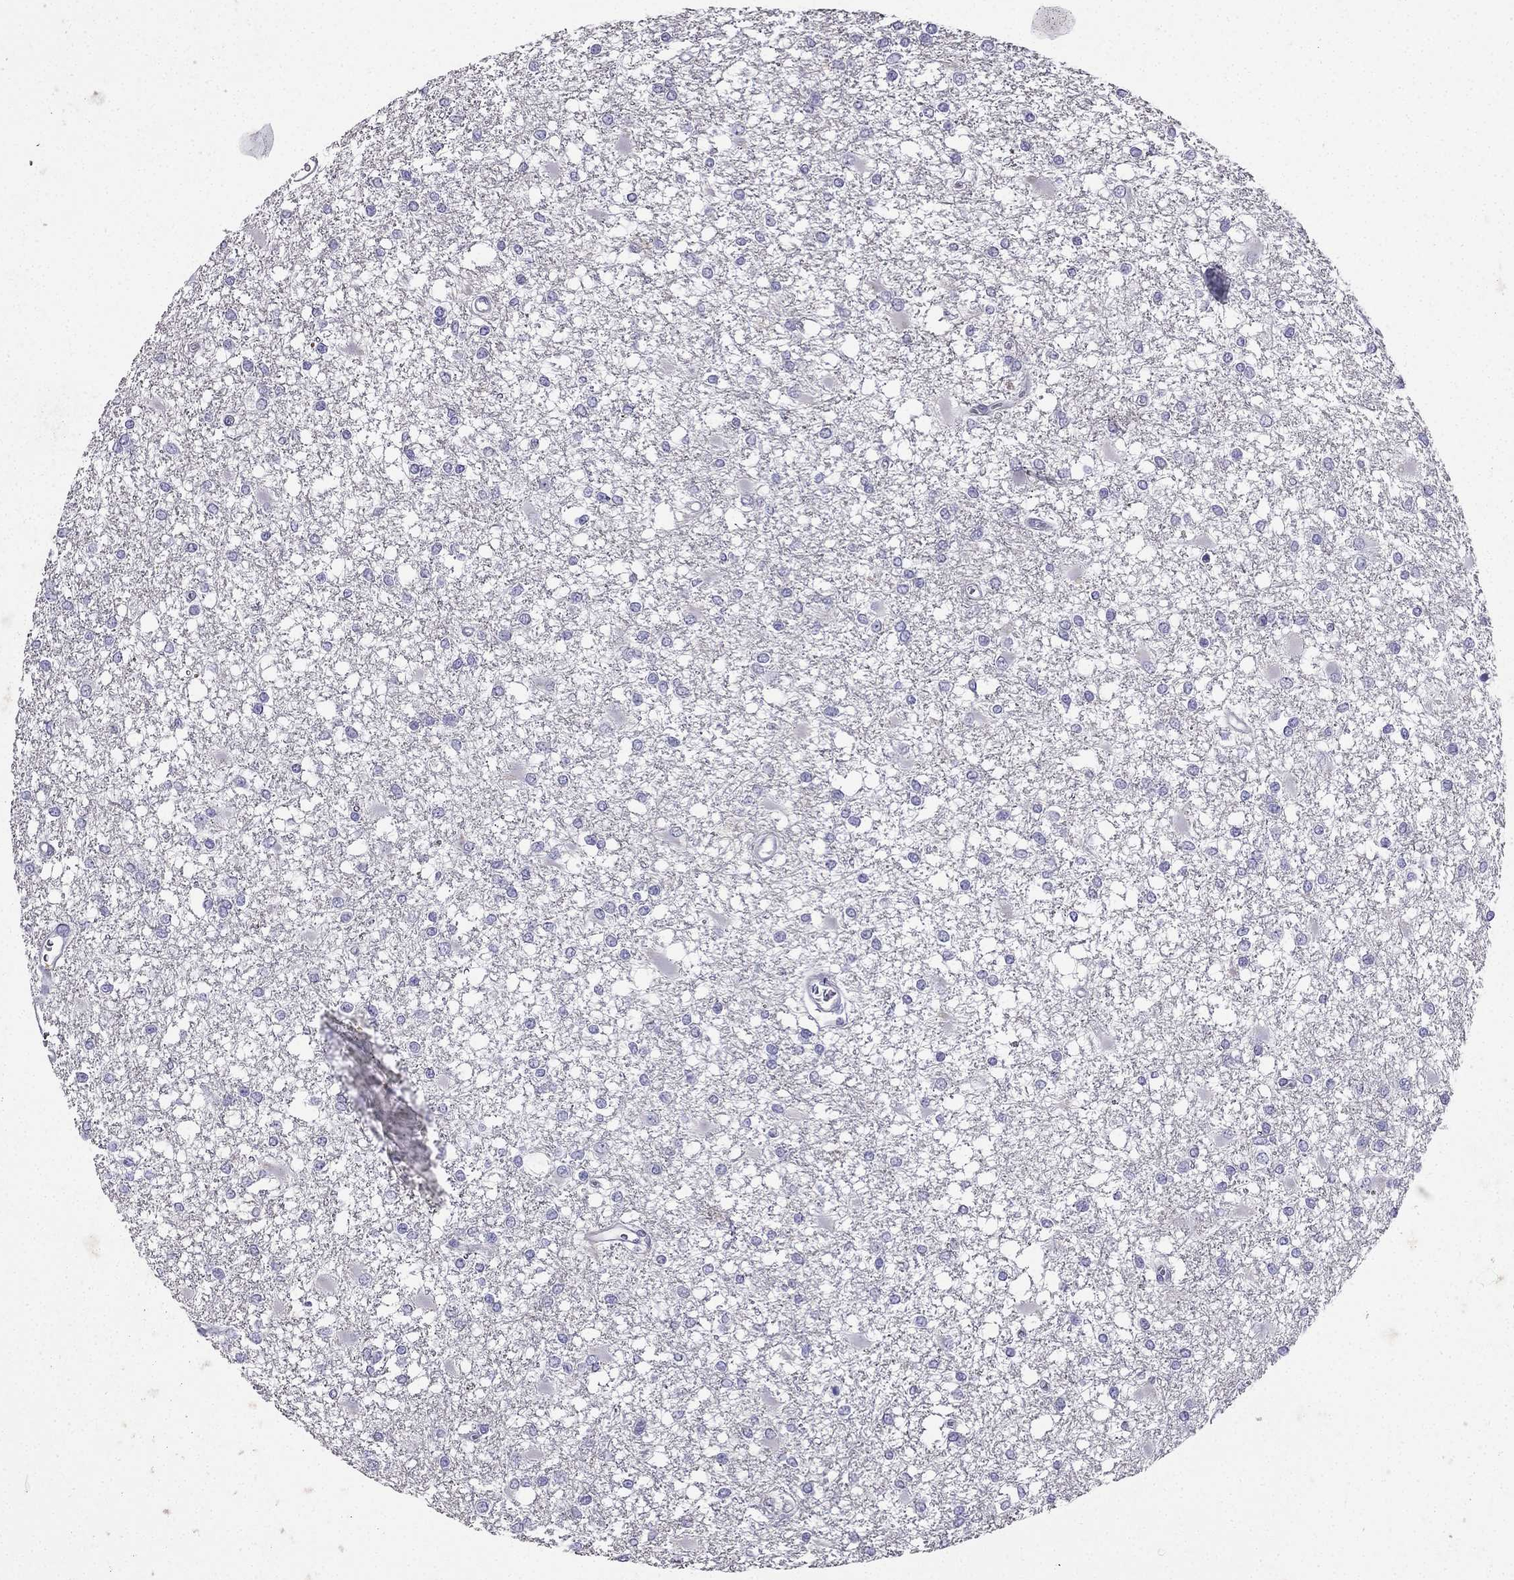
{"staining": {"intensity": "negative", "quantity": "none", "location": "none"}, "tissue": "glioma", "cell_type": "Tumor cells", "image_type": "cancer", "snomed": [{"axis": "morphology", "description": "Glioma, malignant, High grade"}, {"axis": "topography", "description": "Cerebral cortex"}], "caption": "Image shows no significant protein expression in tumor cells of glioma.", "gene": "UHRF1", "patient": {"sex": "male", "age": 79}}